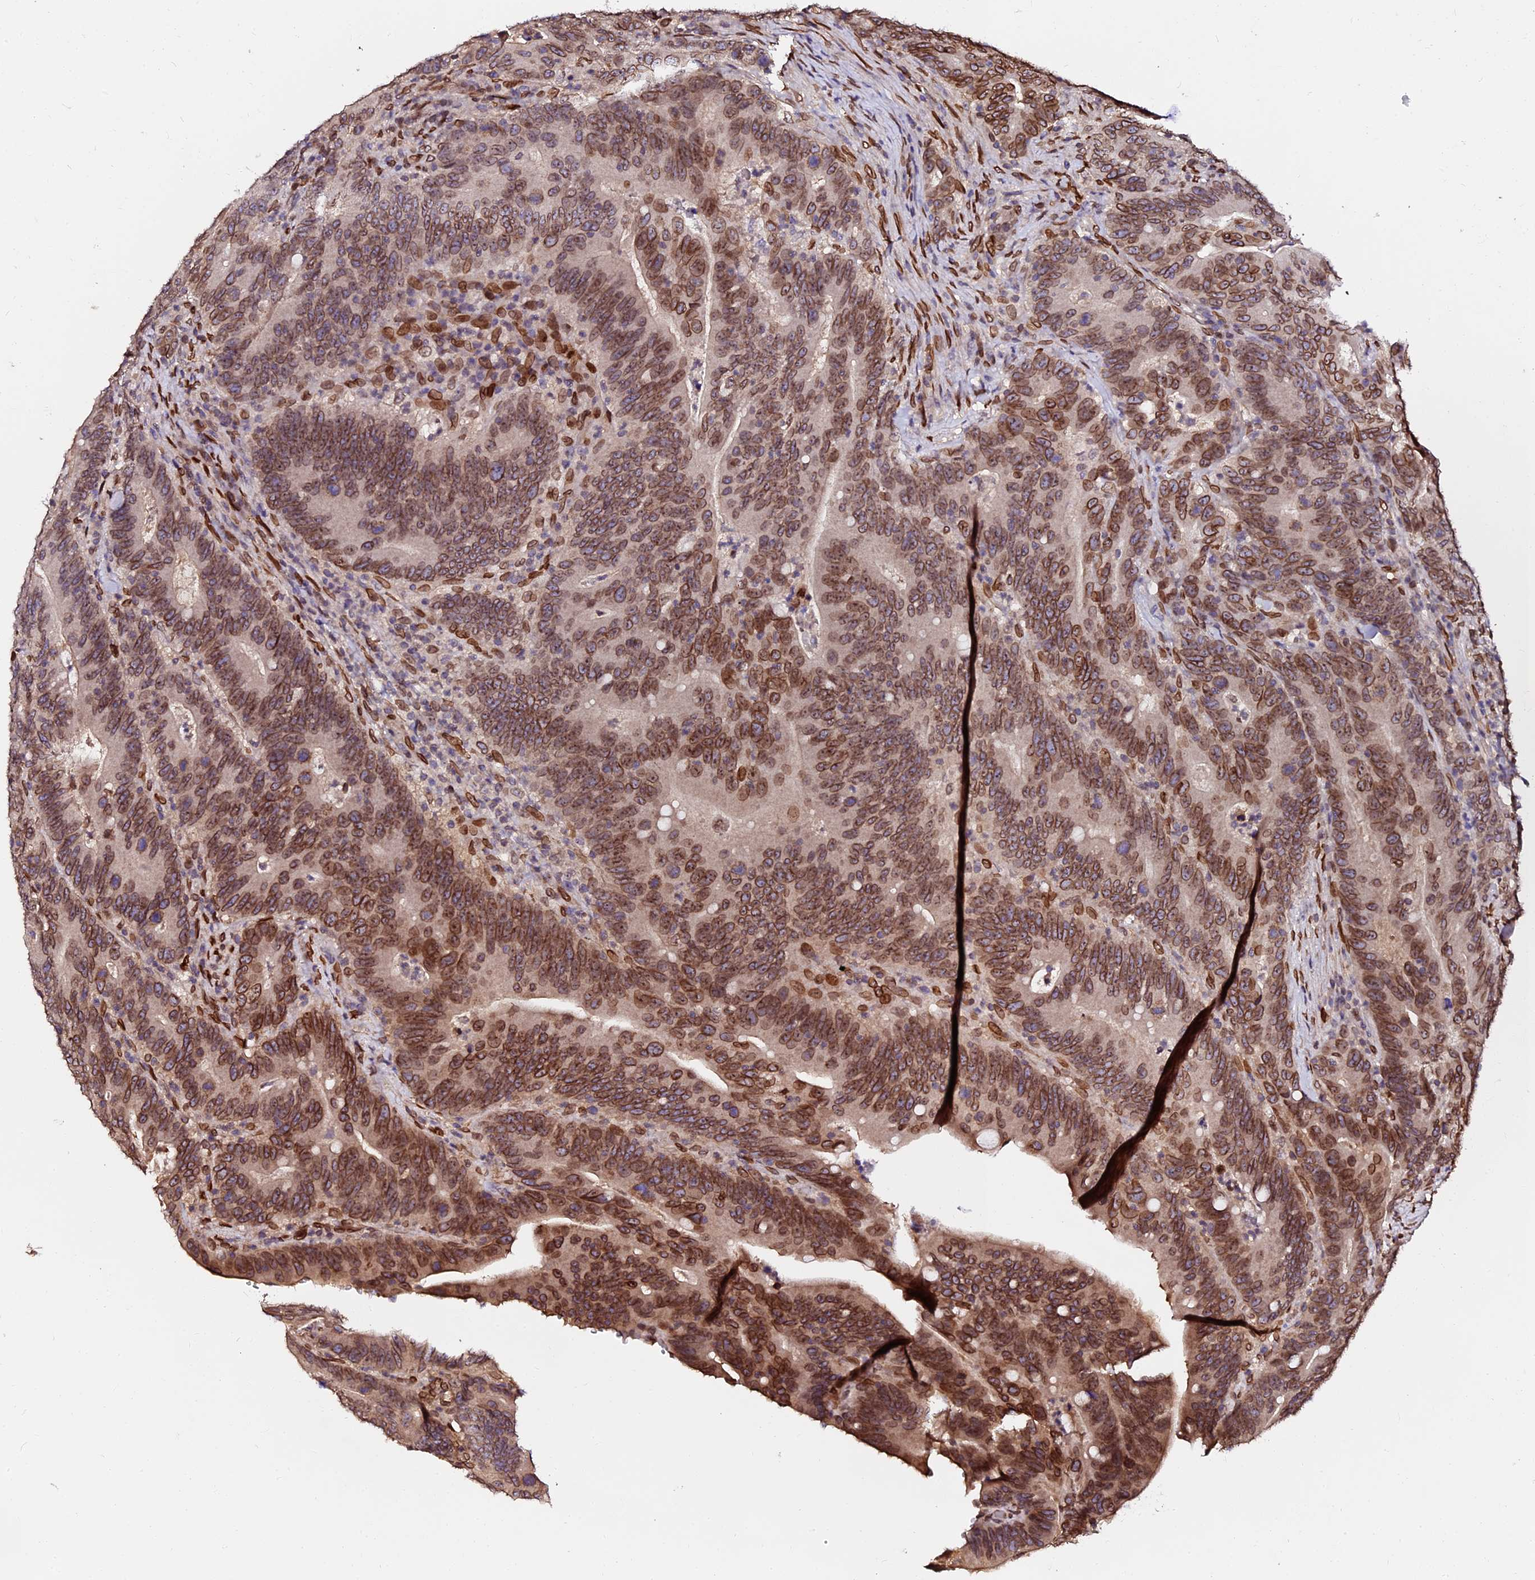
{"staining": {"intensity": "moderate", "quantity": ">75%", "location": "cytoplasmic/membranous,nuclear"}, "tissue": "colorectal cancer", "cell_type": "Tumor cells", "image_type": "cancer", "snomed": [{"axis": "morphology", "description": "Adenocarcinoma, NOS"}, {"axis": "topography", "description": "Colon"}], "caption": "This is an image of IHC staining of colorectal cancer (adenocarcinoma), which shows moderate staining in the cytoplasmic/membranous and nuclear of tumor cells.", "gene": "ANAPC5", "patient": {"sex": "female", "age": 66}}